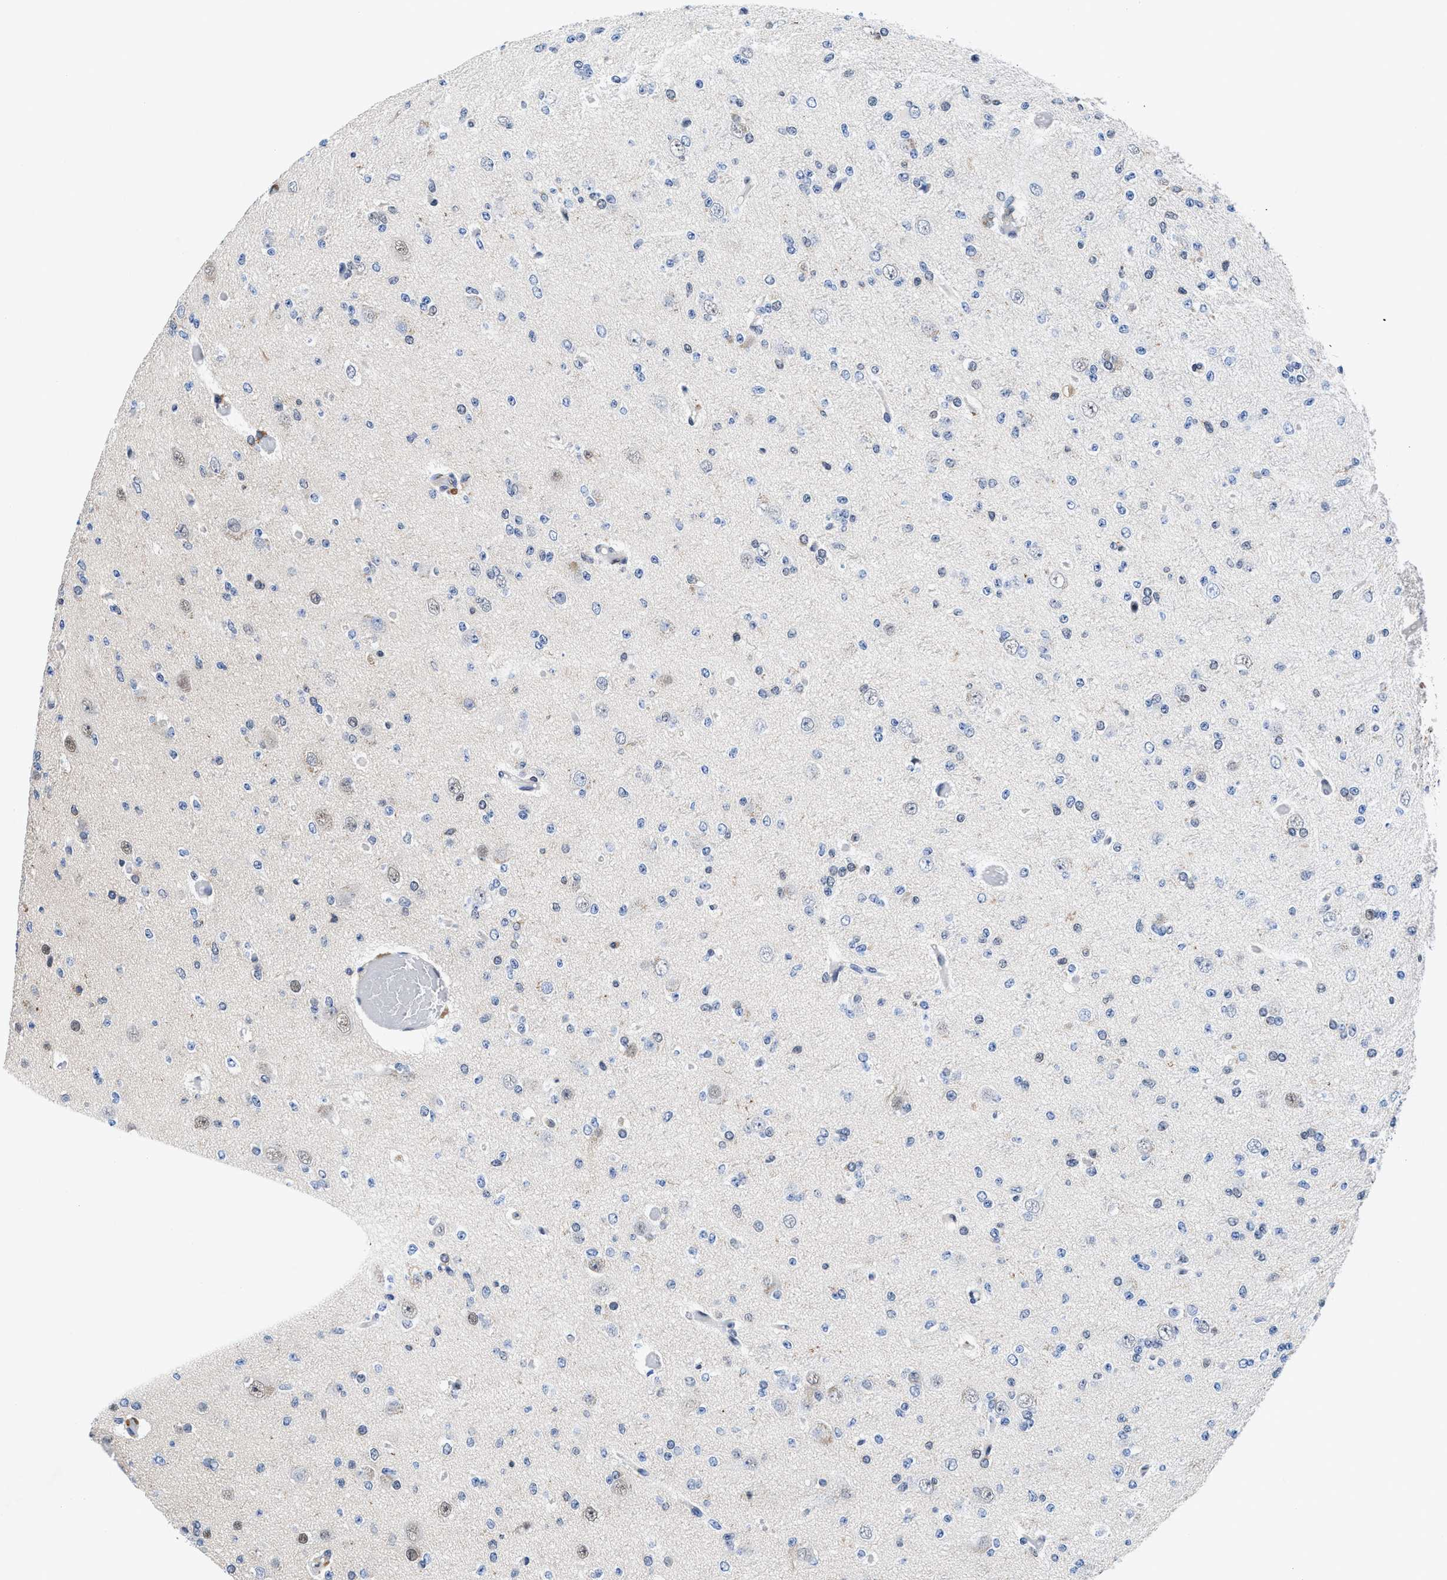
{"staining": {"intensity": "negative", "quantity": "none", "location": "none"}, "tissue": "glioma", "cell_type": "Tumor cells", "image_type": "cancer", "snomed": [{"axis": "morphology", "description": "Glioma, malignant, Low grade"}, {"axis": "topography", "description": "Brain"}], "caption": "This is an IHC micrograph of human low-grade glioma (malignant). There is no staining in tumor cells.", "gene": "ACLY", "patient": {"sex": "female", "age": 22}}